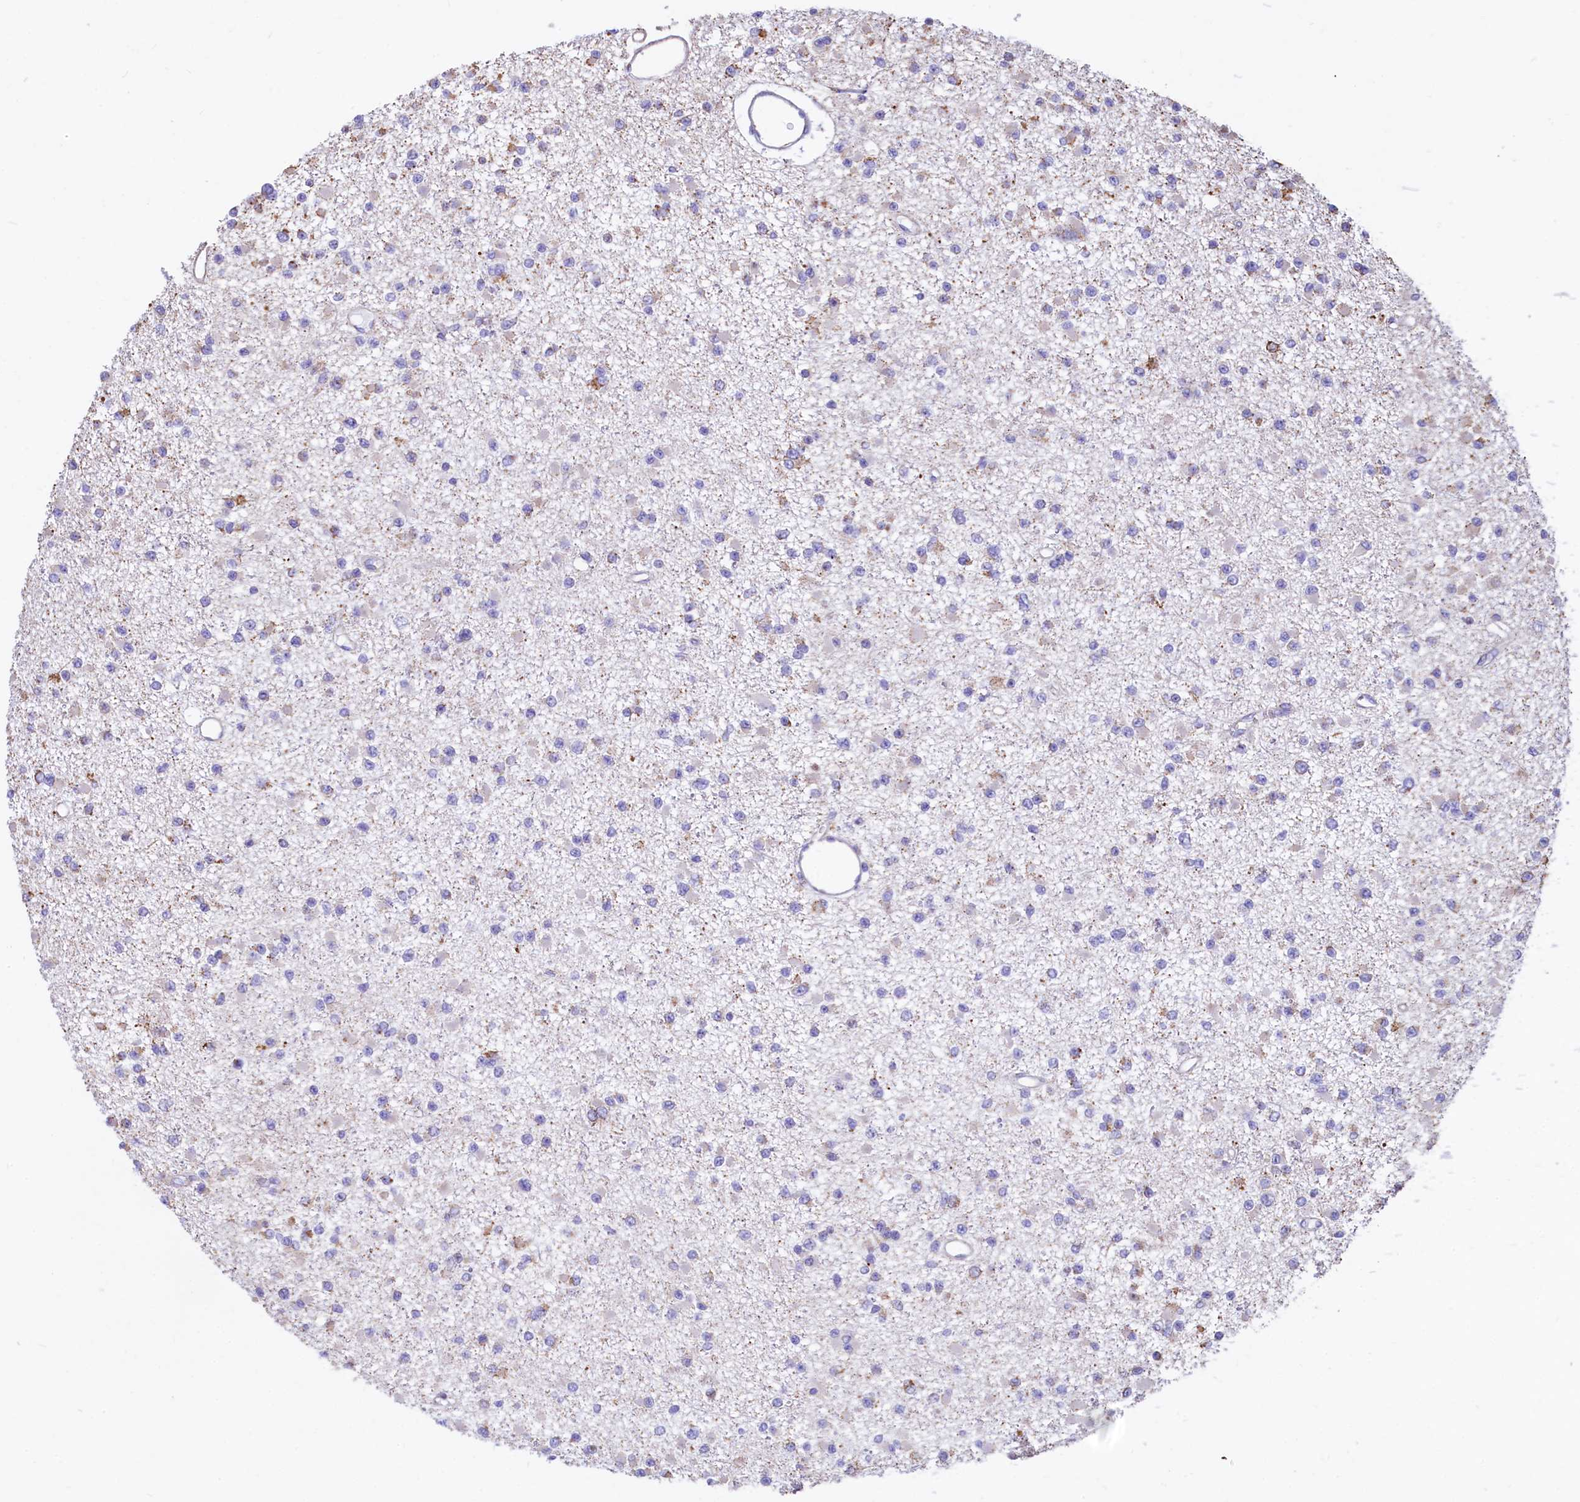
{"staining": {"intensity": "negative", "quantity": "none", "location": "none"}, "tissue": "glioma", "cell_type": "Tumor cells", "image_type": "cancer", "snomed": [{"axis": "morphology", "description": "Glioma, malignant, Low grade"}, {"axis": "topography", "description": "Brain"}], "caption": "An IHC photomicrograph of malignant glioma (low-grade) is shown. There is no staining in tumor cells of malignant glioma (low-grade).", "gene": "VWCE", "patient": {"sex": "female", "age": 22}}